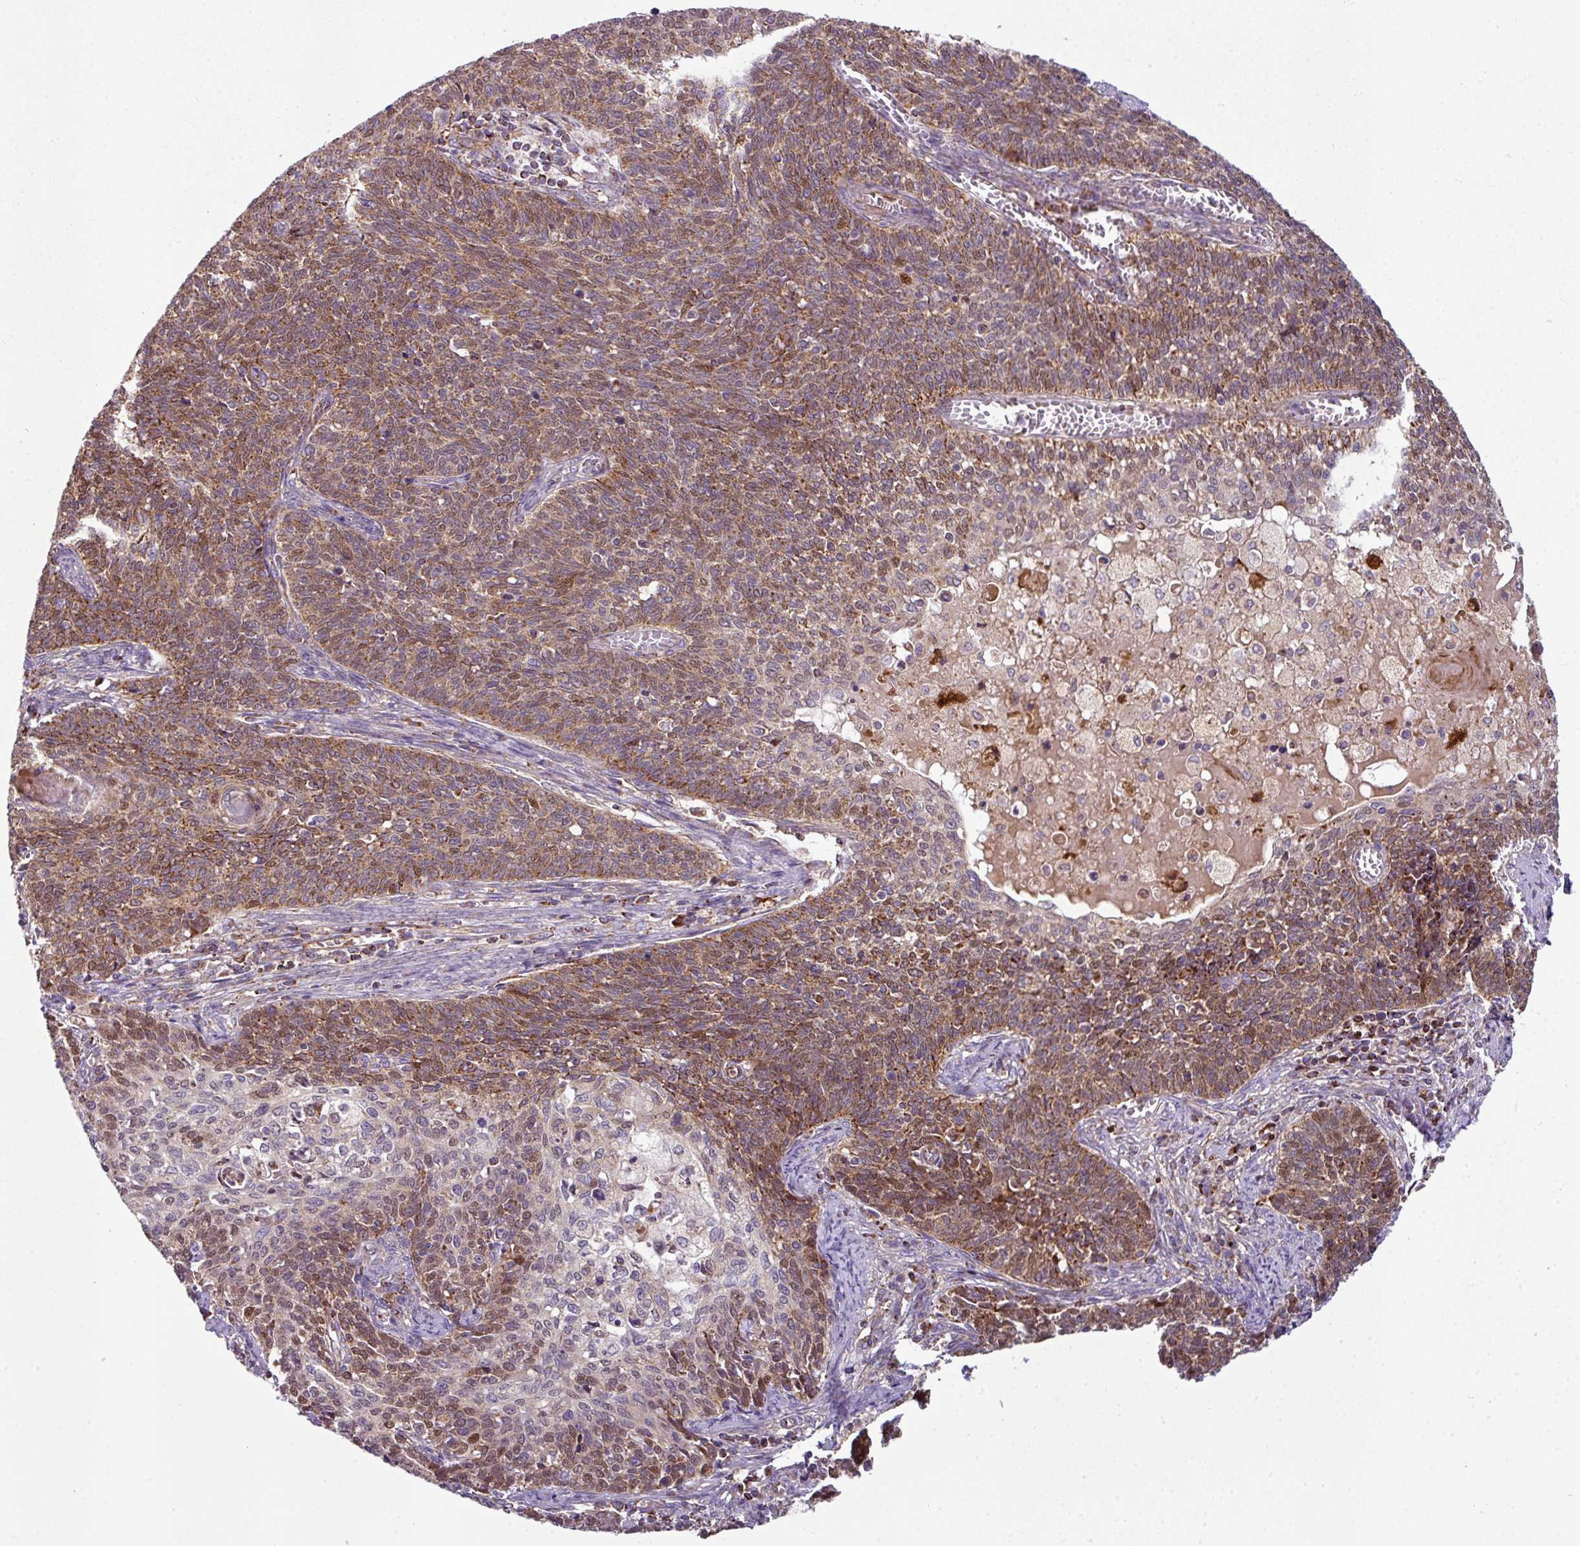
{"staining": {"intensity": "moderate", "quantity": ">75%", "location": "cytoplasmic/membranous,nuclear"}, "tissue": "cervical cancer", "cell_type": "Tumor cells", "image_type": "cancer", "snomed": [{"axis": "morphology", "description": "Squamous cell carcinoma, NOS"}, {"axis": "topography", "description": "Cervix"}], "caption": "This image reveals cervical squamous cell carcinoma stained with immunohistochemistry to label a protein in brown. The cytoplasmic/membranous and nuclear of tumor cells show moderate positivity for the protein. Nuclei are counter-stained blue.", "gene": "PRELID3B", "patient": {"sex": "female", "age": 39}}